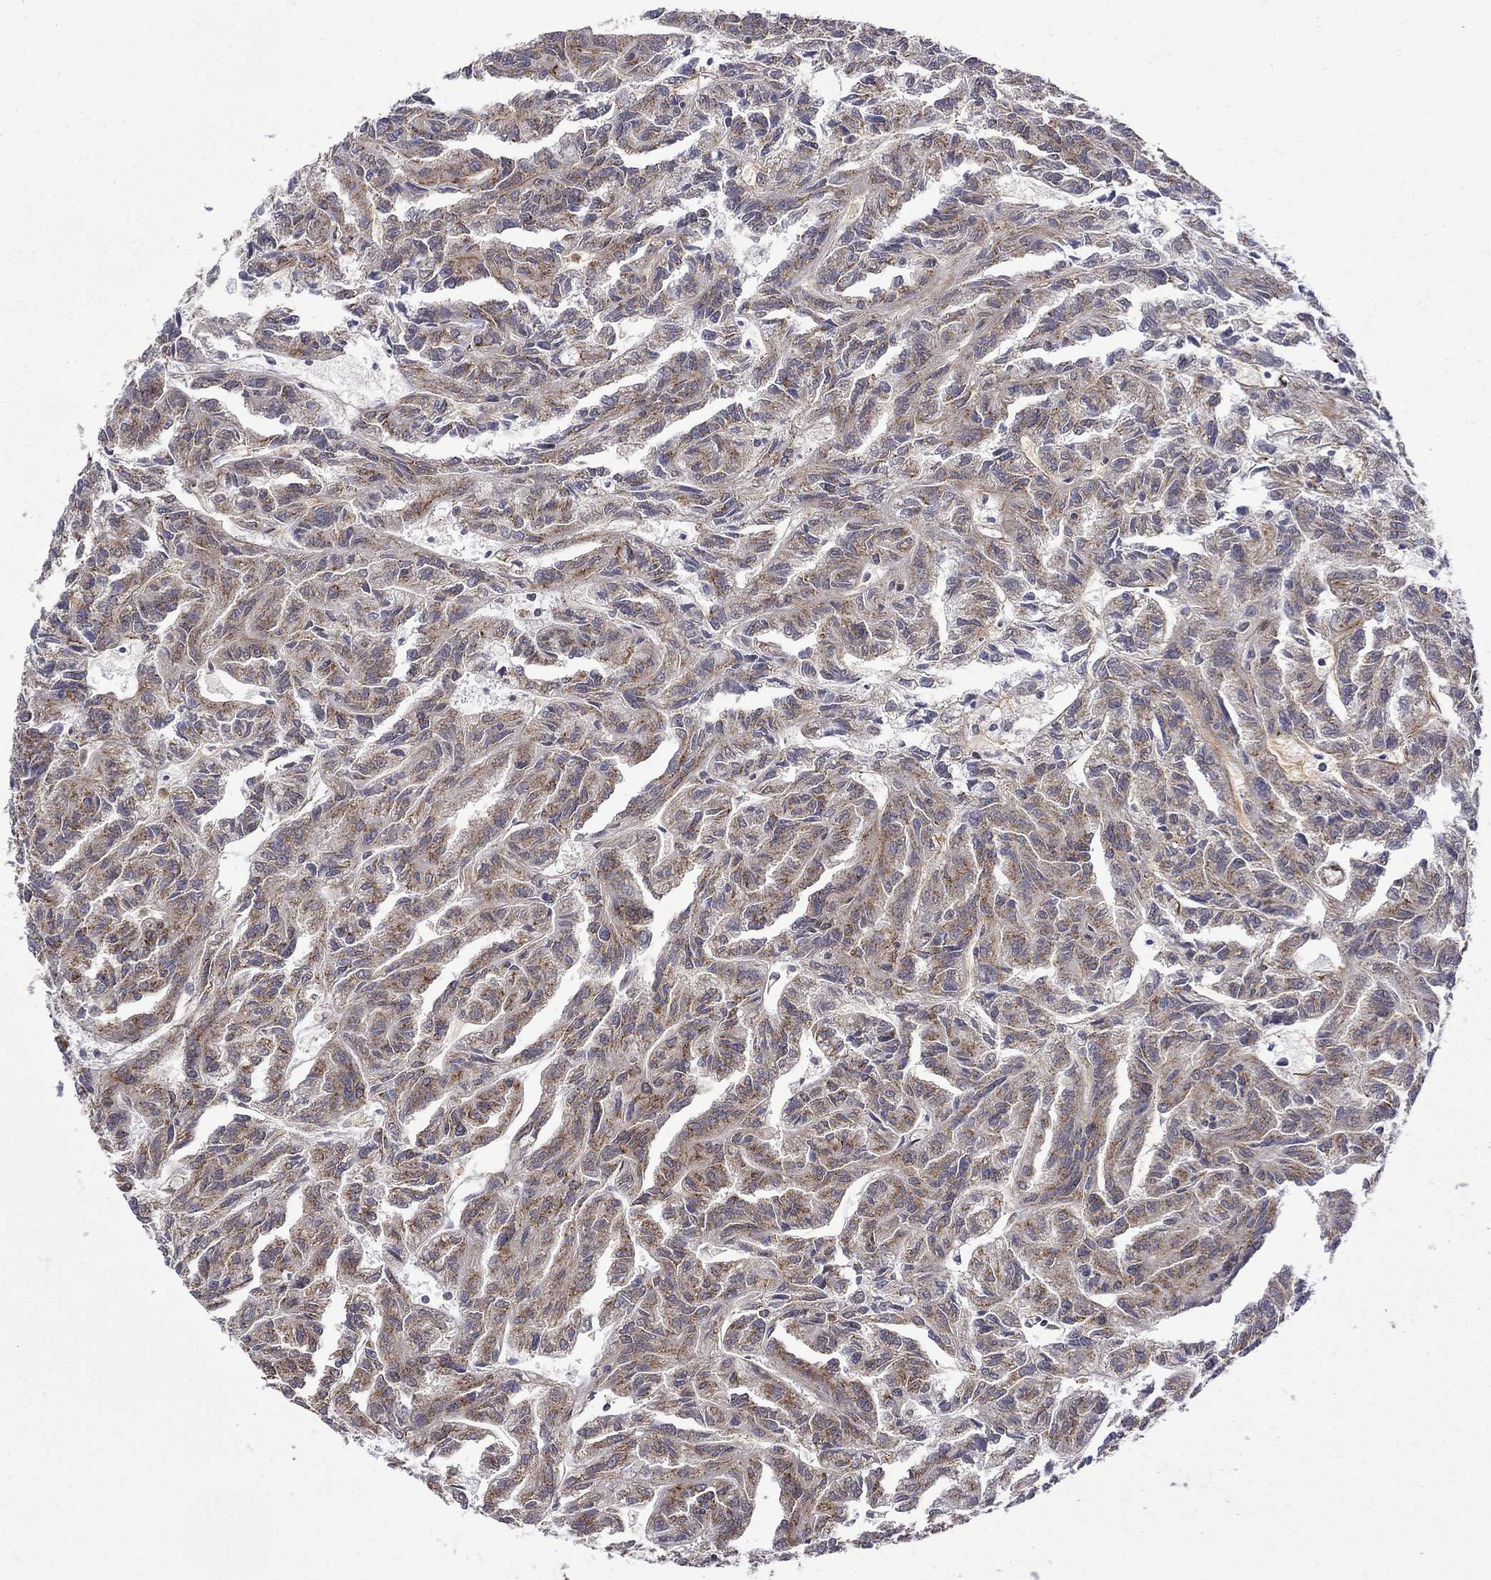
{"staining": {"intensity": "moderate", "quantity": ">75%", "location": "cytoplasmic/membranous"}, "tissue": "renal cancer", "cell_type": "Tumor cells", "image_type": "cancer", "snomed": [{"axis": "morphology", "description": "Adenocarcinoma, NOS"}, {"axis": "topography", "description": "Kidney"}], "caption": "Moderate cytoplasmic/membranous protein positivity is seen in approximately >75% of tumor cells in renal adenocarcinoma. (DAB = brown stain, brightfield microscopy at high magnification).", "gene": "KPNA3", "patient": {"sex": "male", "age": 79}}